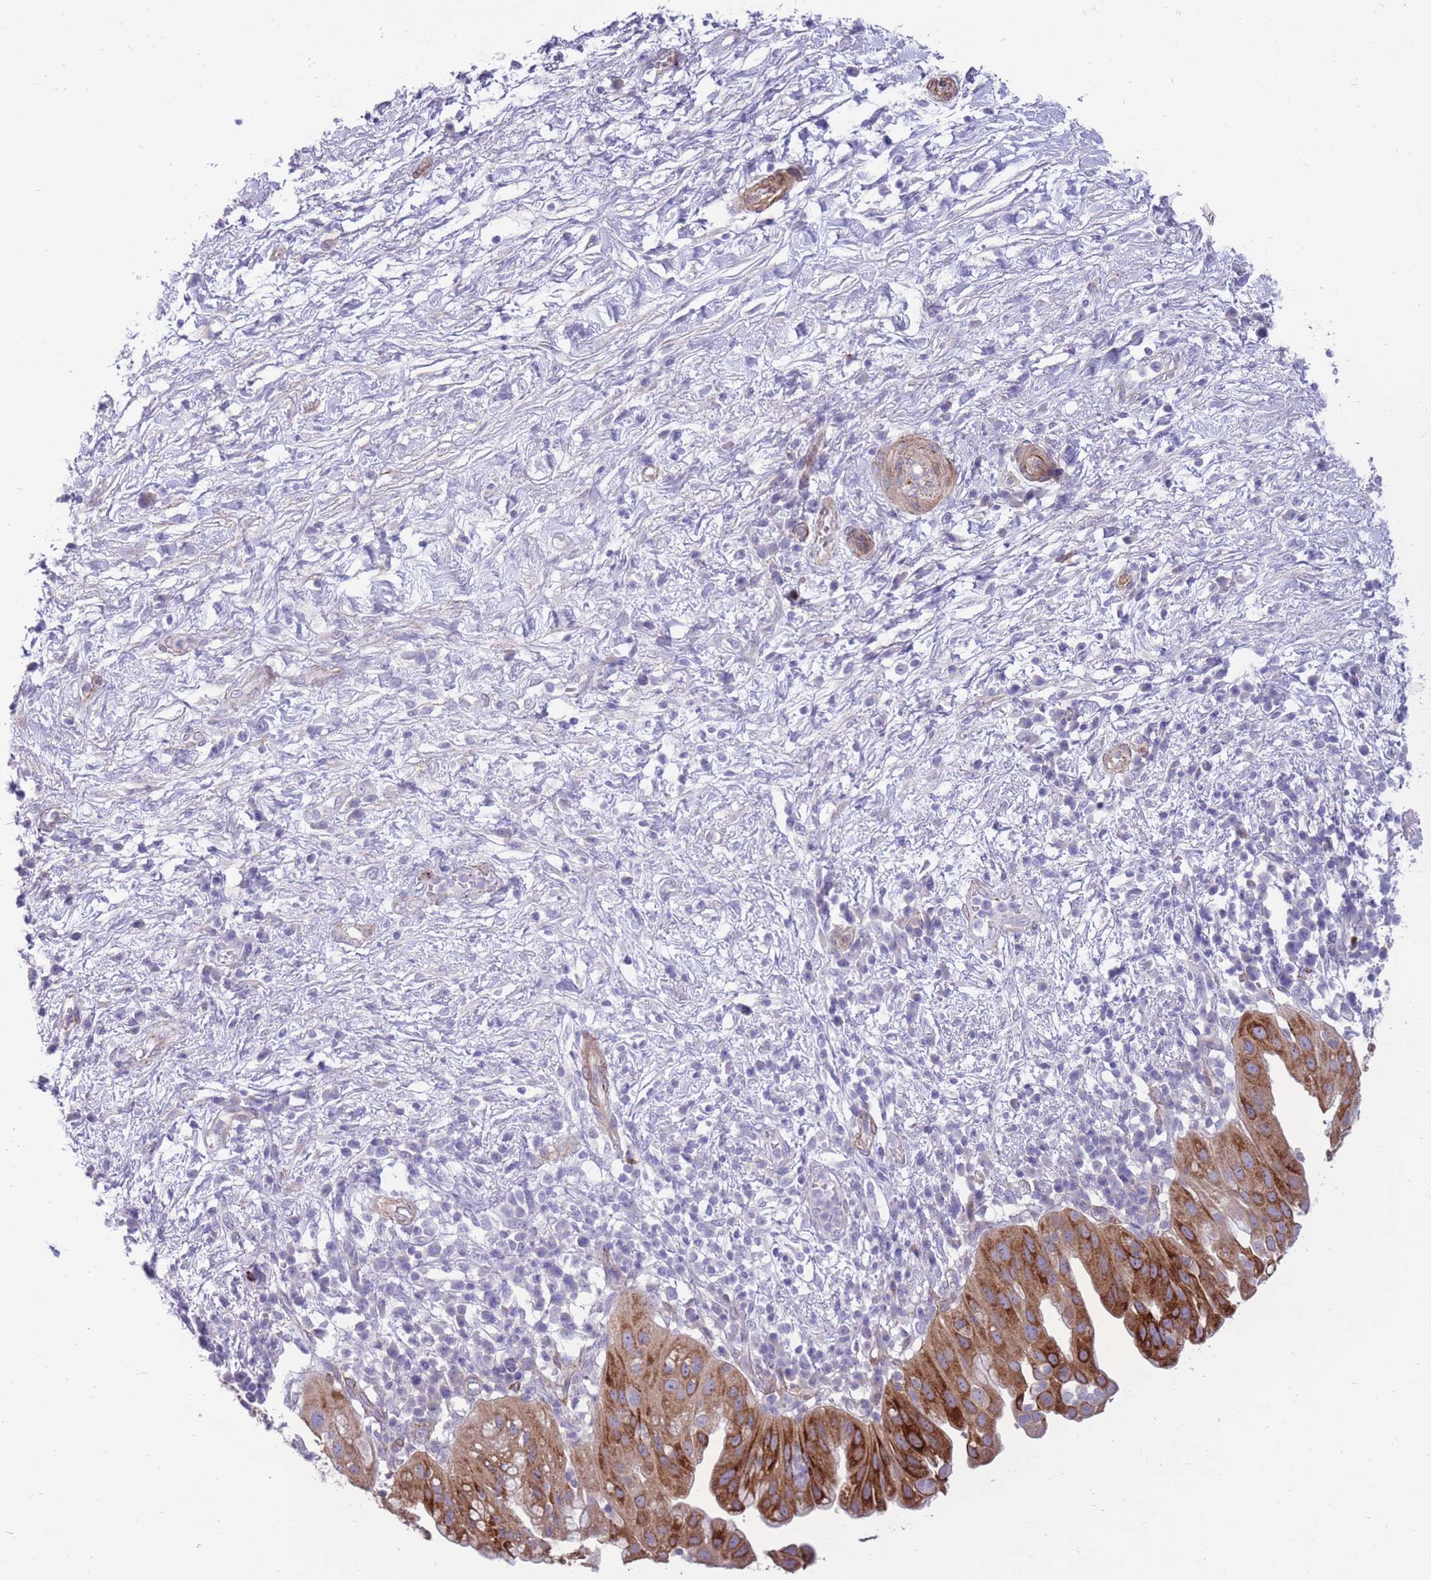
{"staining": {"intensity": "strong", "quantity": ">75%", "location": "cytoplasmic/membranous"}, "tissue": "pancreatic cancer", "cell_type": "Tumor cells", "image_type": "cancer", "snomed": [{"axis": "morphology", "description": "Adenocarcinoma, NOS"}, {"axis": "topography", "description": "Pancreas"}], "caption": "Human pancreatic cancer stained for a protein (brown) shows strong cytoplasmic/membranous positive positivity in approximately >75% of tumor cells.", "gene": "RGS11", "patient": {"sex": "male", "age": 68}}